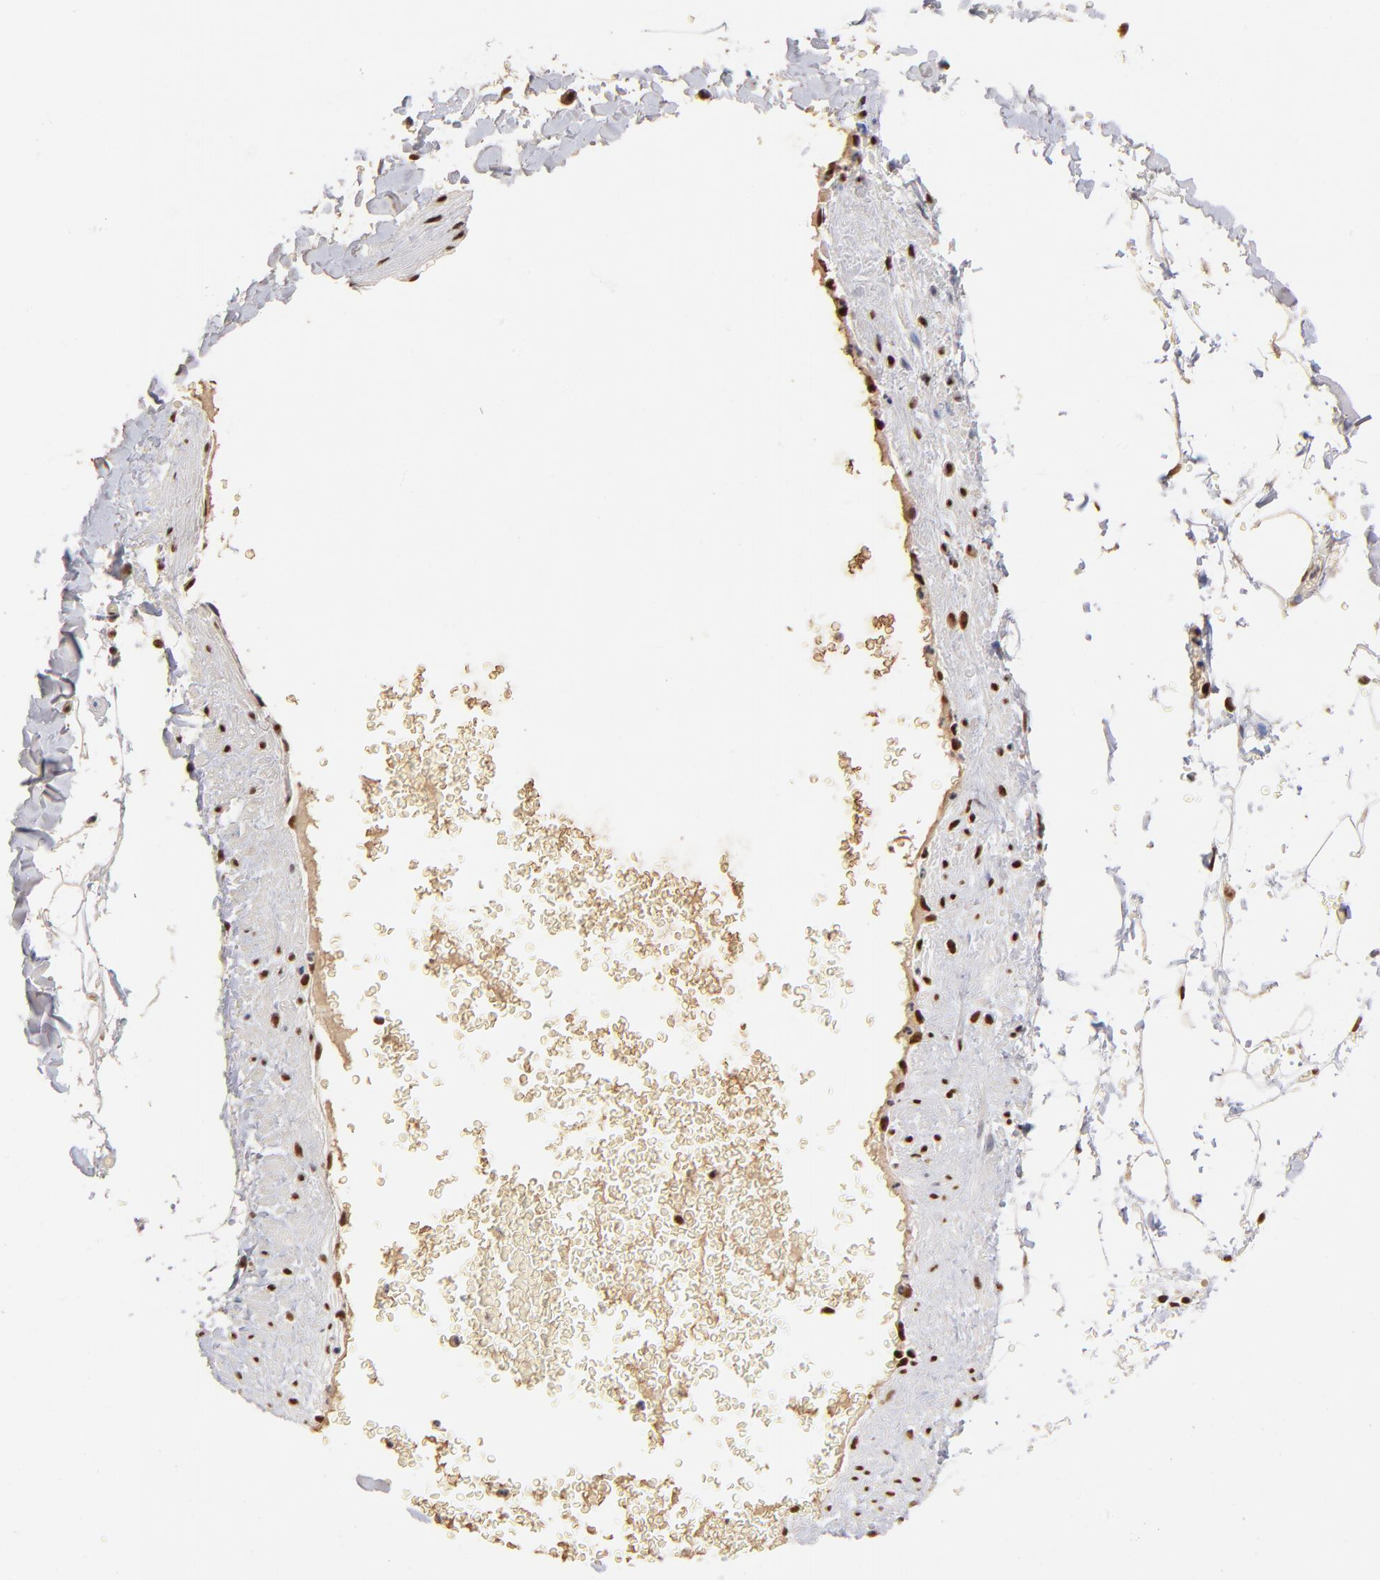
{"staining": {"intensity": "strong", "quantity": ">75%", "location": "nuclear"}, "tissue": "adipose tissue", "cell_type": "Adipocytes", "image_type": "normal", "snomed": [{"axis": "morphology", "description": "Normal tissue, NOS"}, {"axis": "topography", "description": "Soft tissue"}], "caption": "The photomicrograph reveals immunohistochemical staining of normal adipose tissue. There is strong nuclear staining is seen in about >75% of adipocytes.", "gene": "ZNF146", "patient": {"sex": "male", "age": 72}}